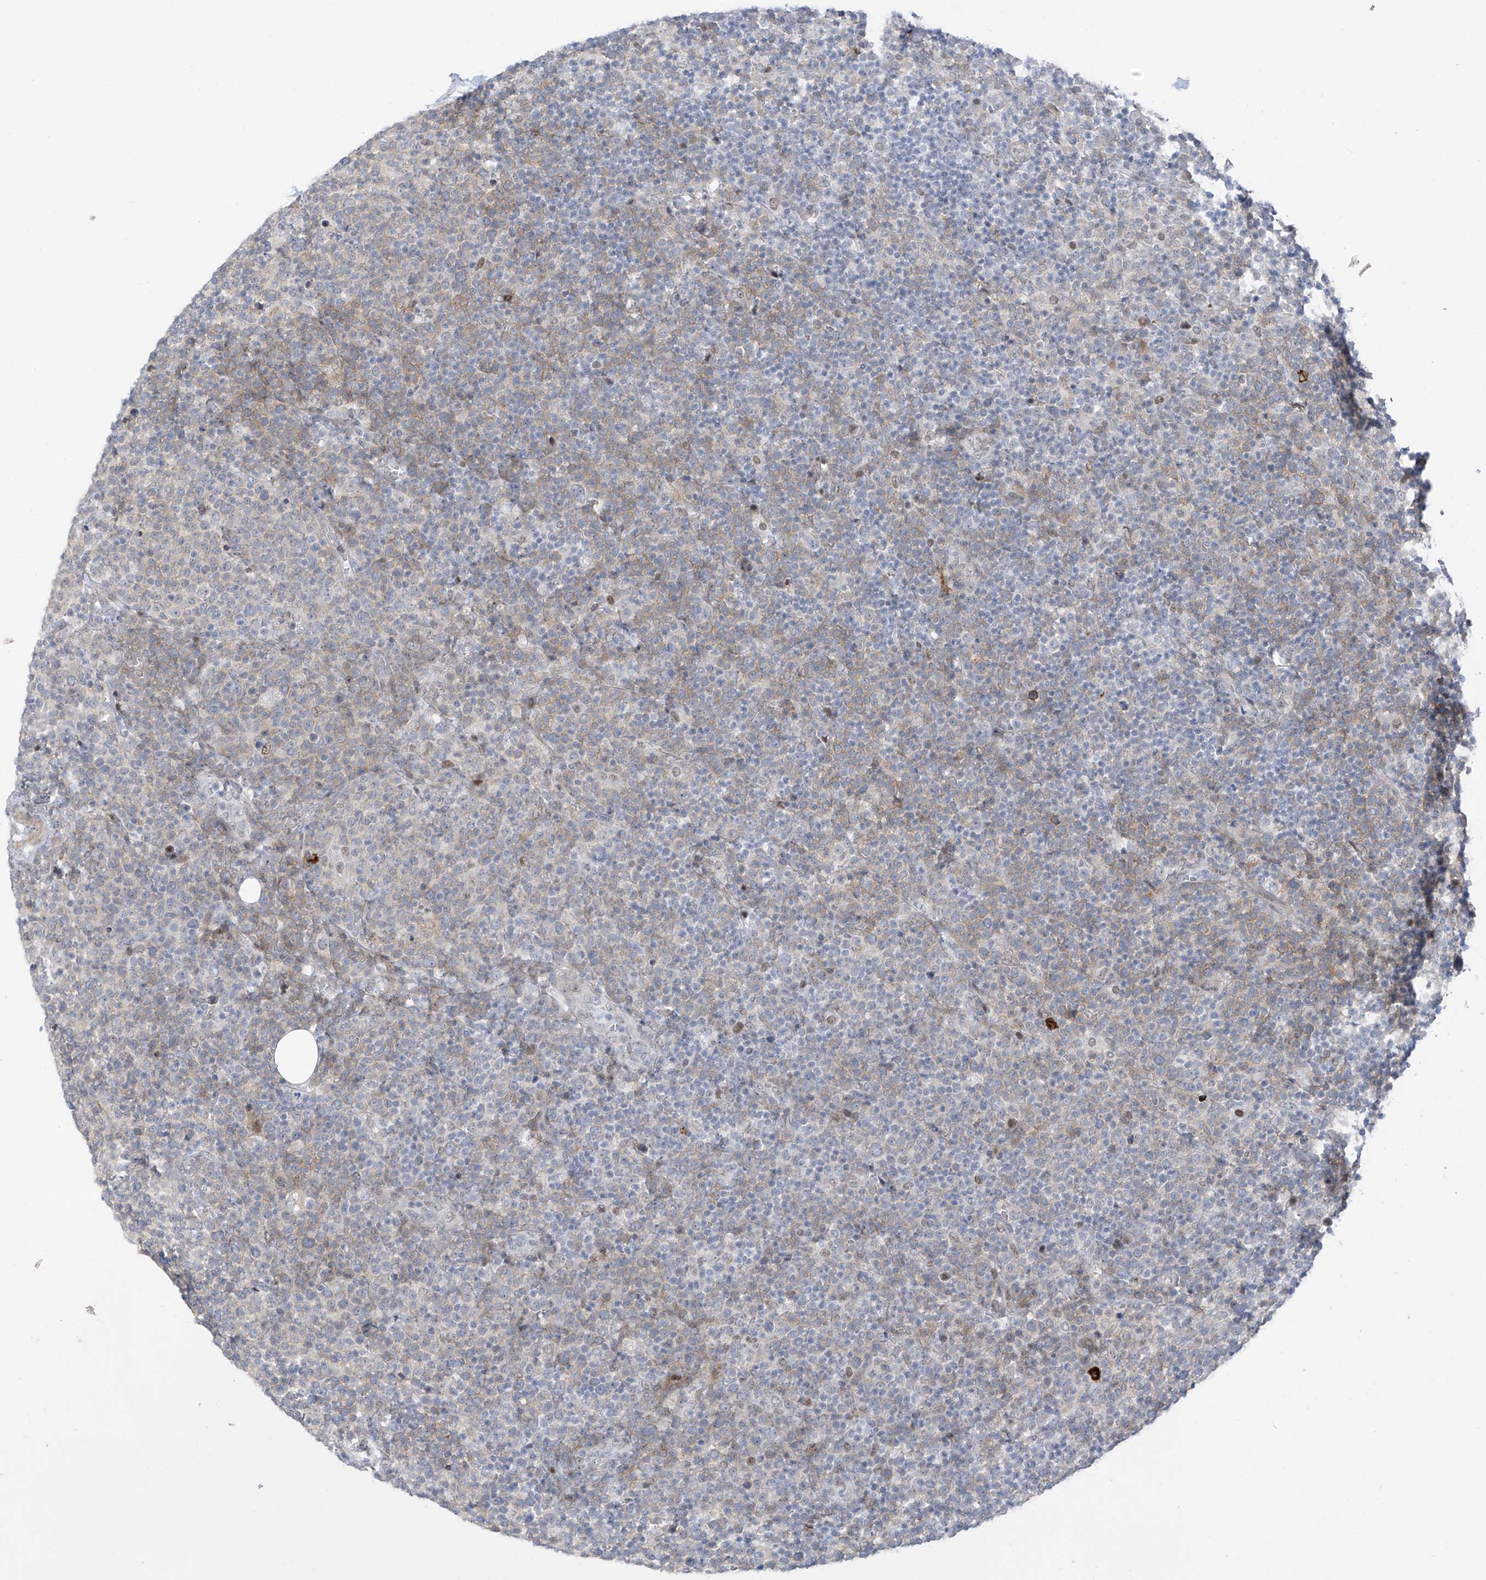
{"staining": {"intensity": "weak", "quantity": "<25%", "location": "cytoplasmic/membranous"}, "tissue": "lymphoma", "cell_type": "Tumor cells", "image_type": "cancer", "snomed": [{"axis": "morphology", "description": "Malignant lymphoma, non-Hodgkin's type, High grade"}, {"axis": "topography", "description": "Lymph node"}], "caption": "This is an immunohistochemistry image of human lymphoma. There is no expression in tumor cells.", "gene": "LIN9", "patient": {"sex": "male", "age": 61}}